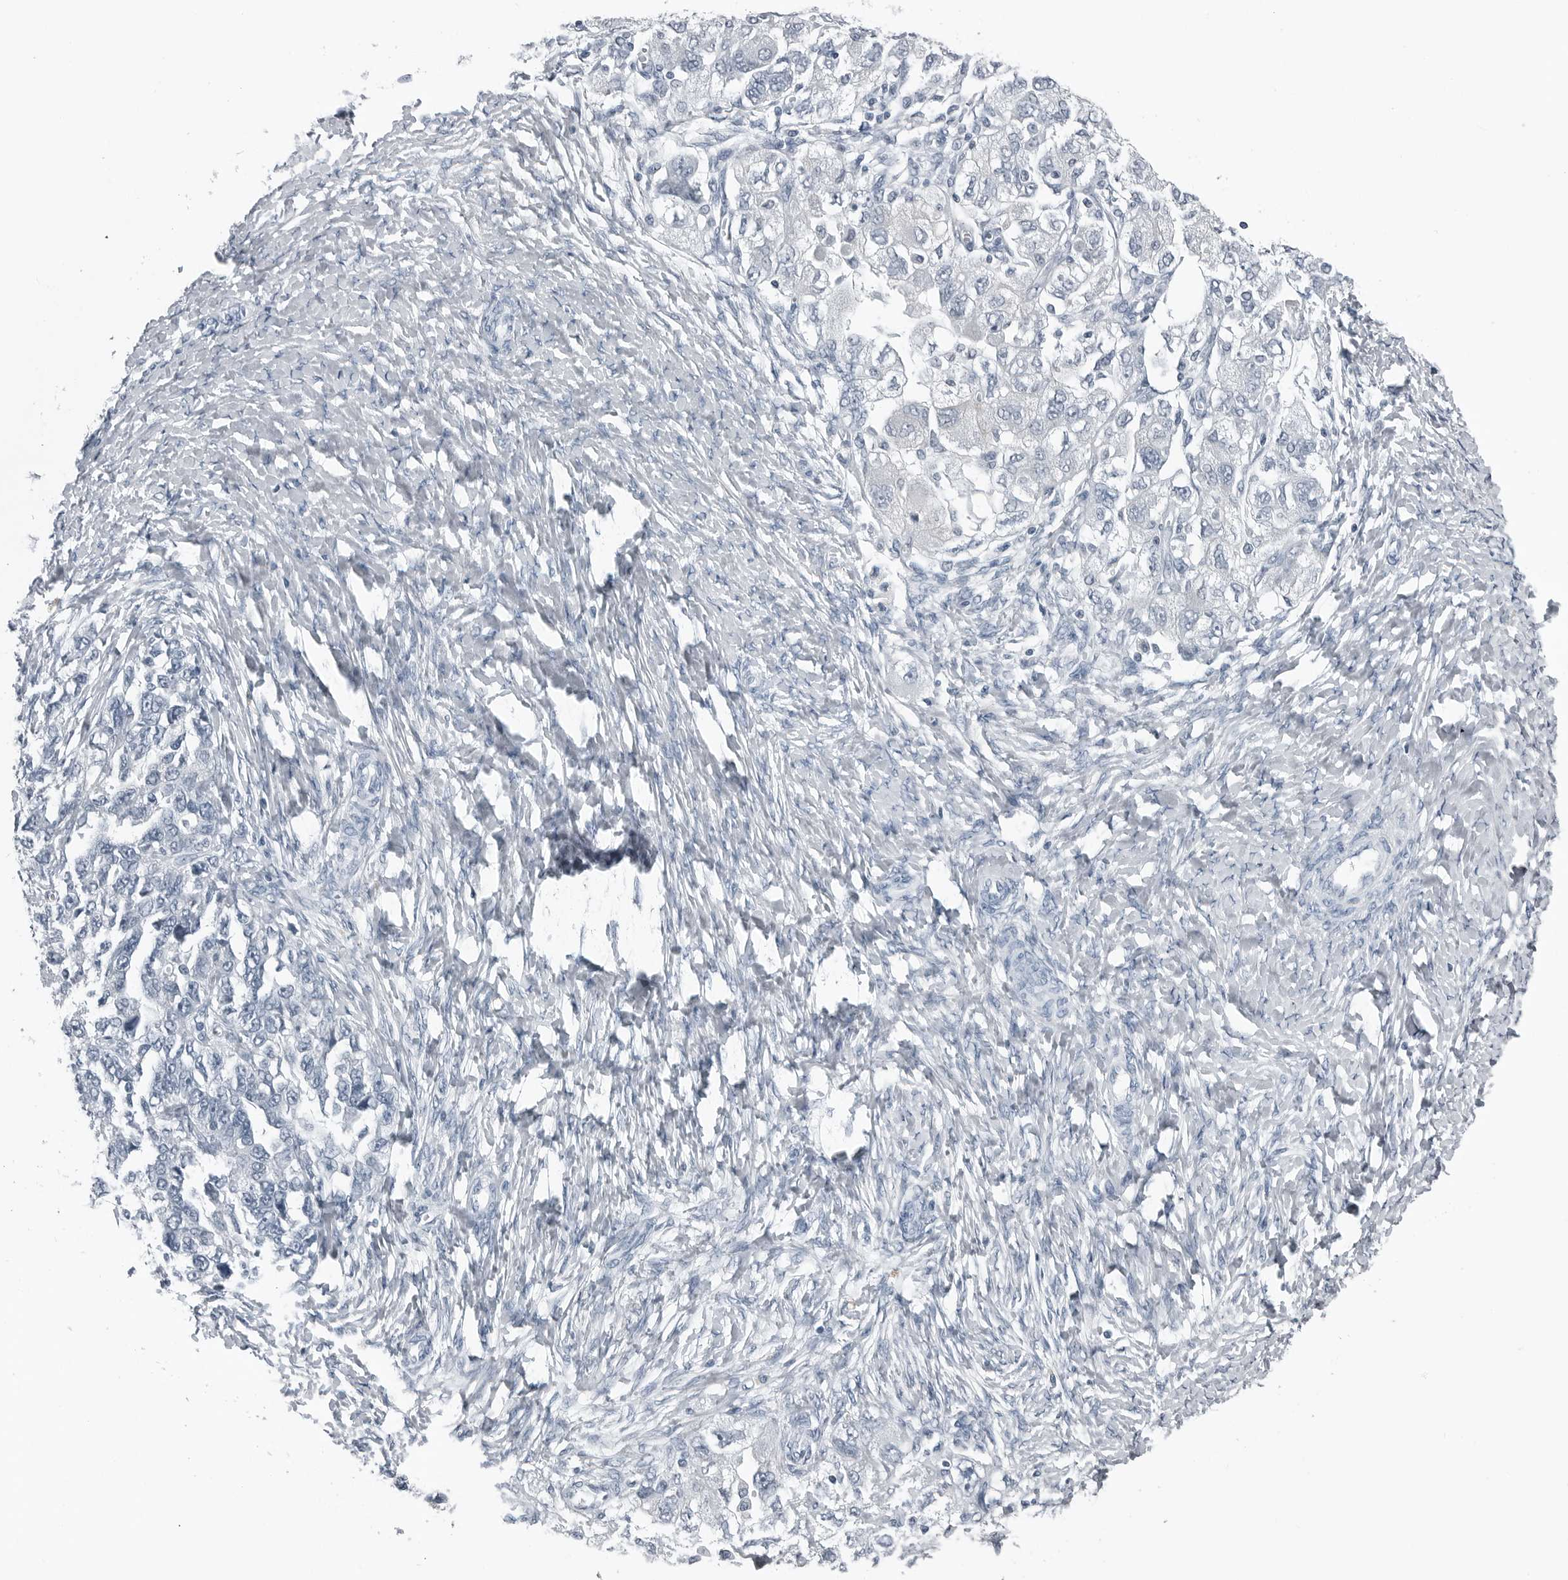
{"staining": {"intensity": "negative", "quantity": "none", "location": "none"}, "tissue": "ovarian cancer", "cell_type": "Tumor cells", "image_type": "cancer", "snomed": [{"axis": "morphology", "description": "Carcinoma, NOS"}, {"axis": "morphology", "description": "Cystadenocarcinoma, serous, NOS"}, {"axis": "topography", "description": "Ovary"}], "caption": "An immunohistochemistry photomicrograph of ovarian serous cystadenocarcinoma is shown. There is no staining in tumor cells of ovarian serous cystadenocarcinoma.", "gene": "SPINK1", "patient": {"sex": "female", "age": 69}}